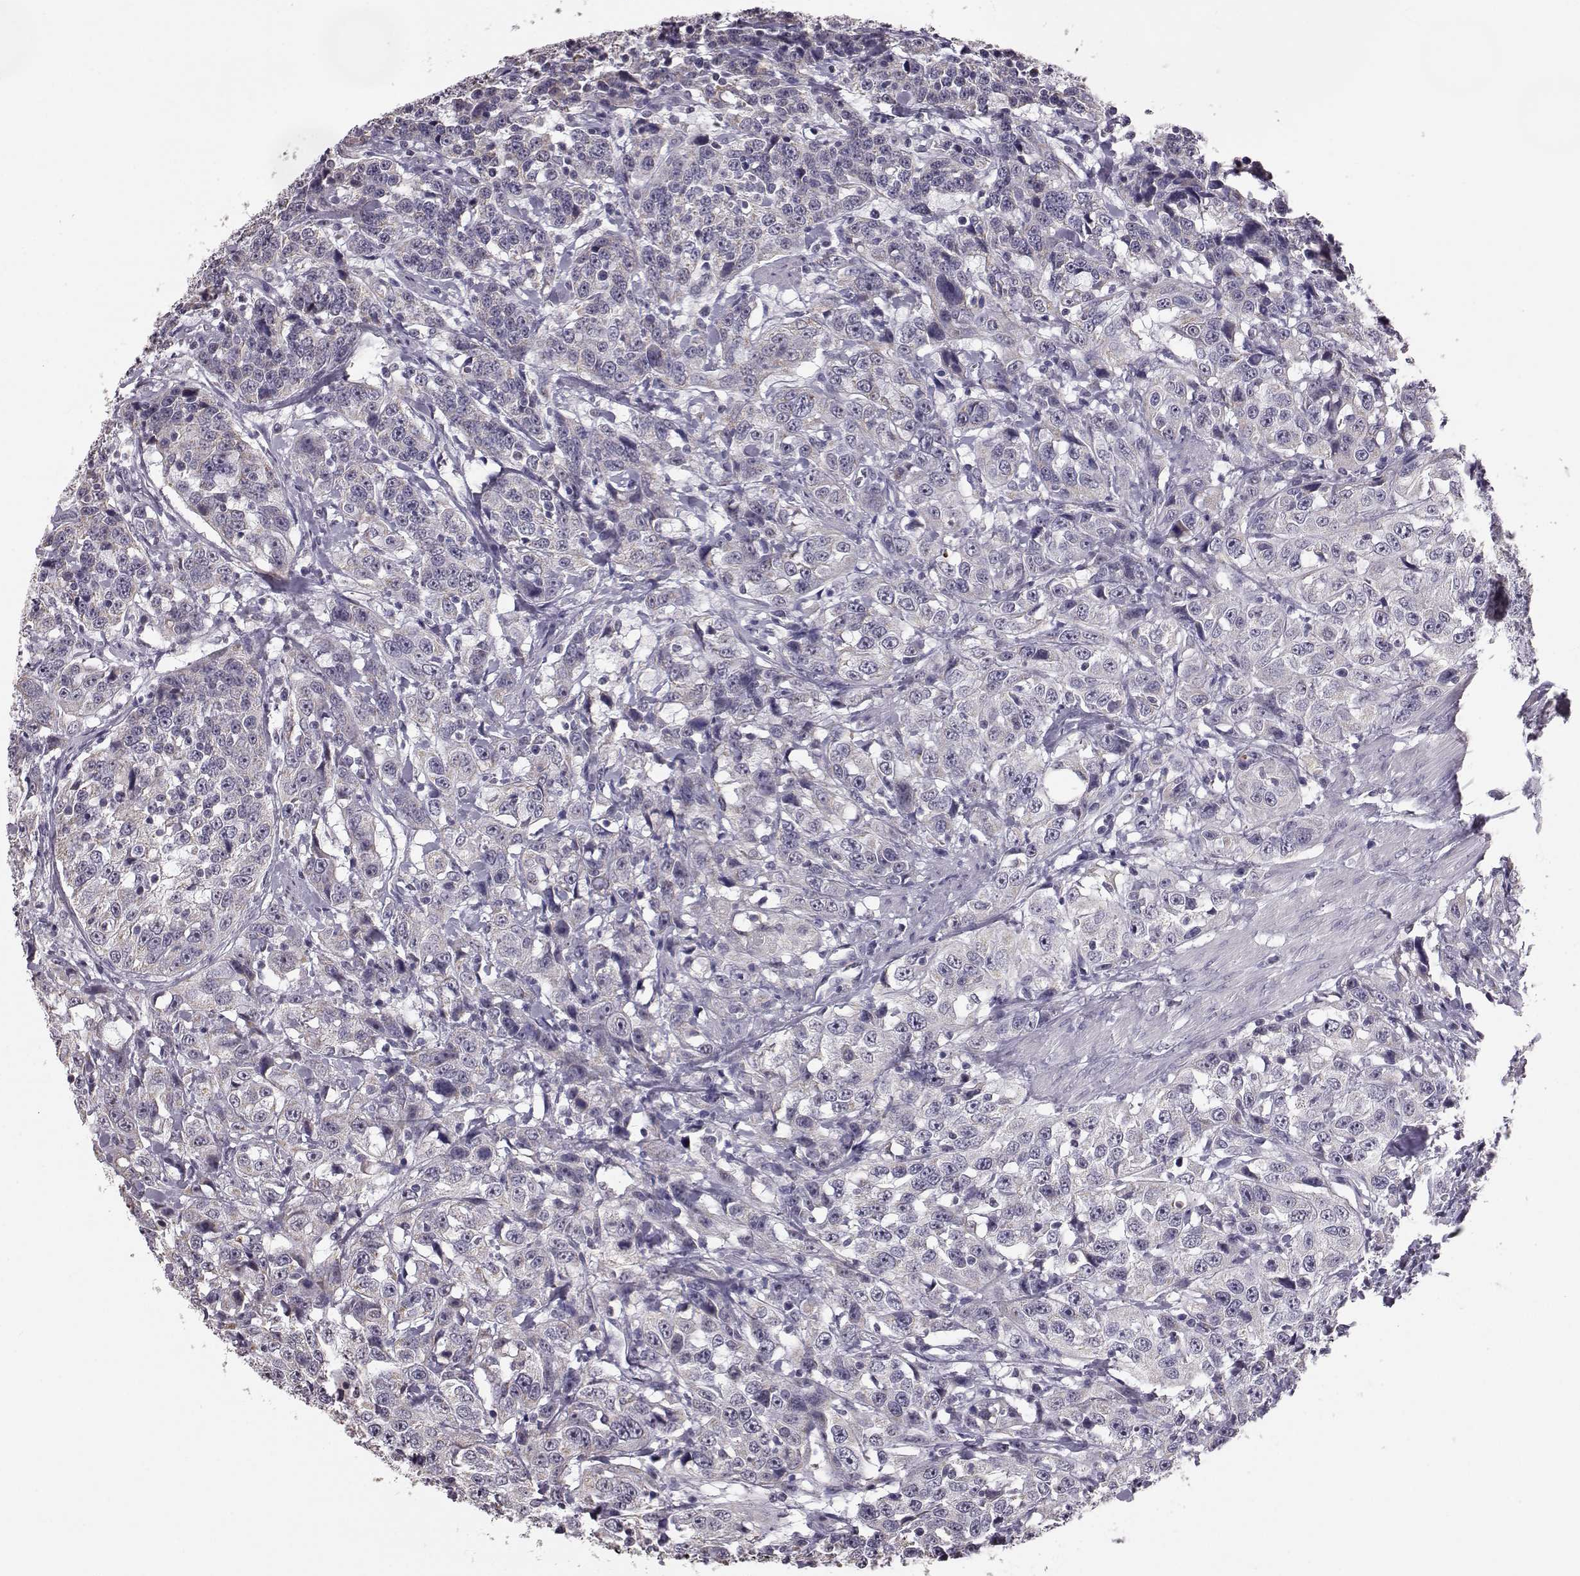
{"staining": {"intensity": "negative", "quantity": "none", "location": "none"}, "tissue": "urothelial cancer", "cell_type": "Tumor cells", "image_type": "cancer", "snomed": [{"axis": "morphology", "description": "Urothelial carcinoma, NOS"}, {"axis": "morphology", "description": "Urothelial carcinoma, High grade"}, {"axis": "topography", "description": "Urinary bladder"}], "caption": "Immunohistochemical staining of human high-grade urothelial carcinoma reveals no significant positivity in tumor cells.", "gene": "ALDH3A1", "patient": {"sex": "female", "age": 73}}